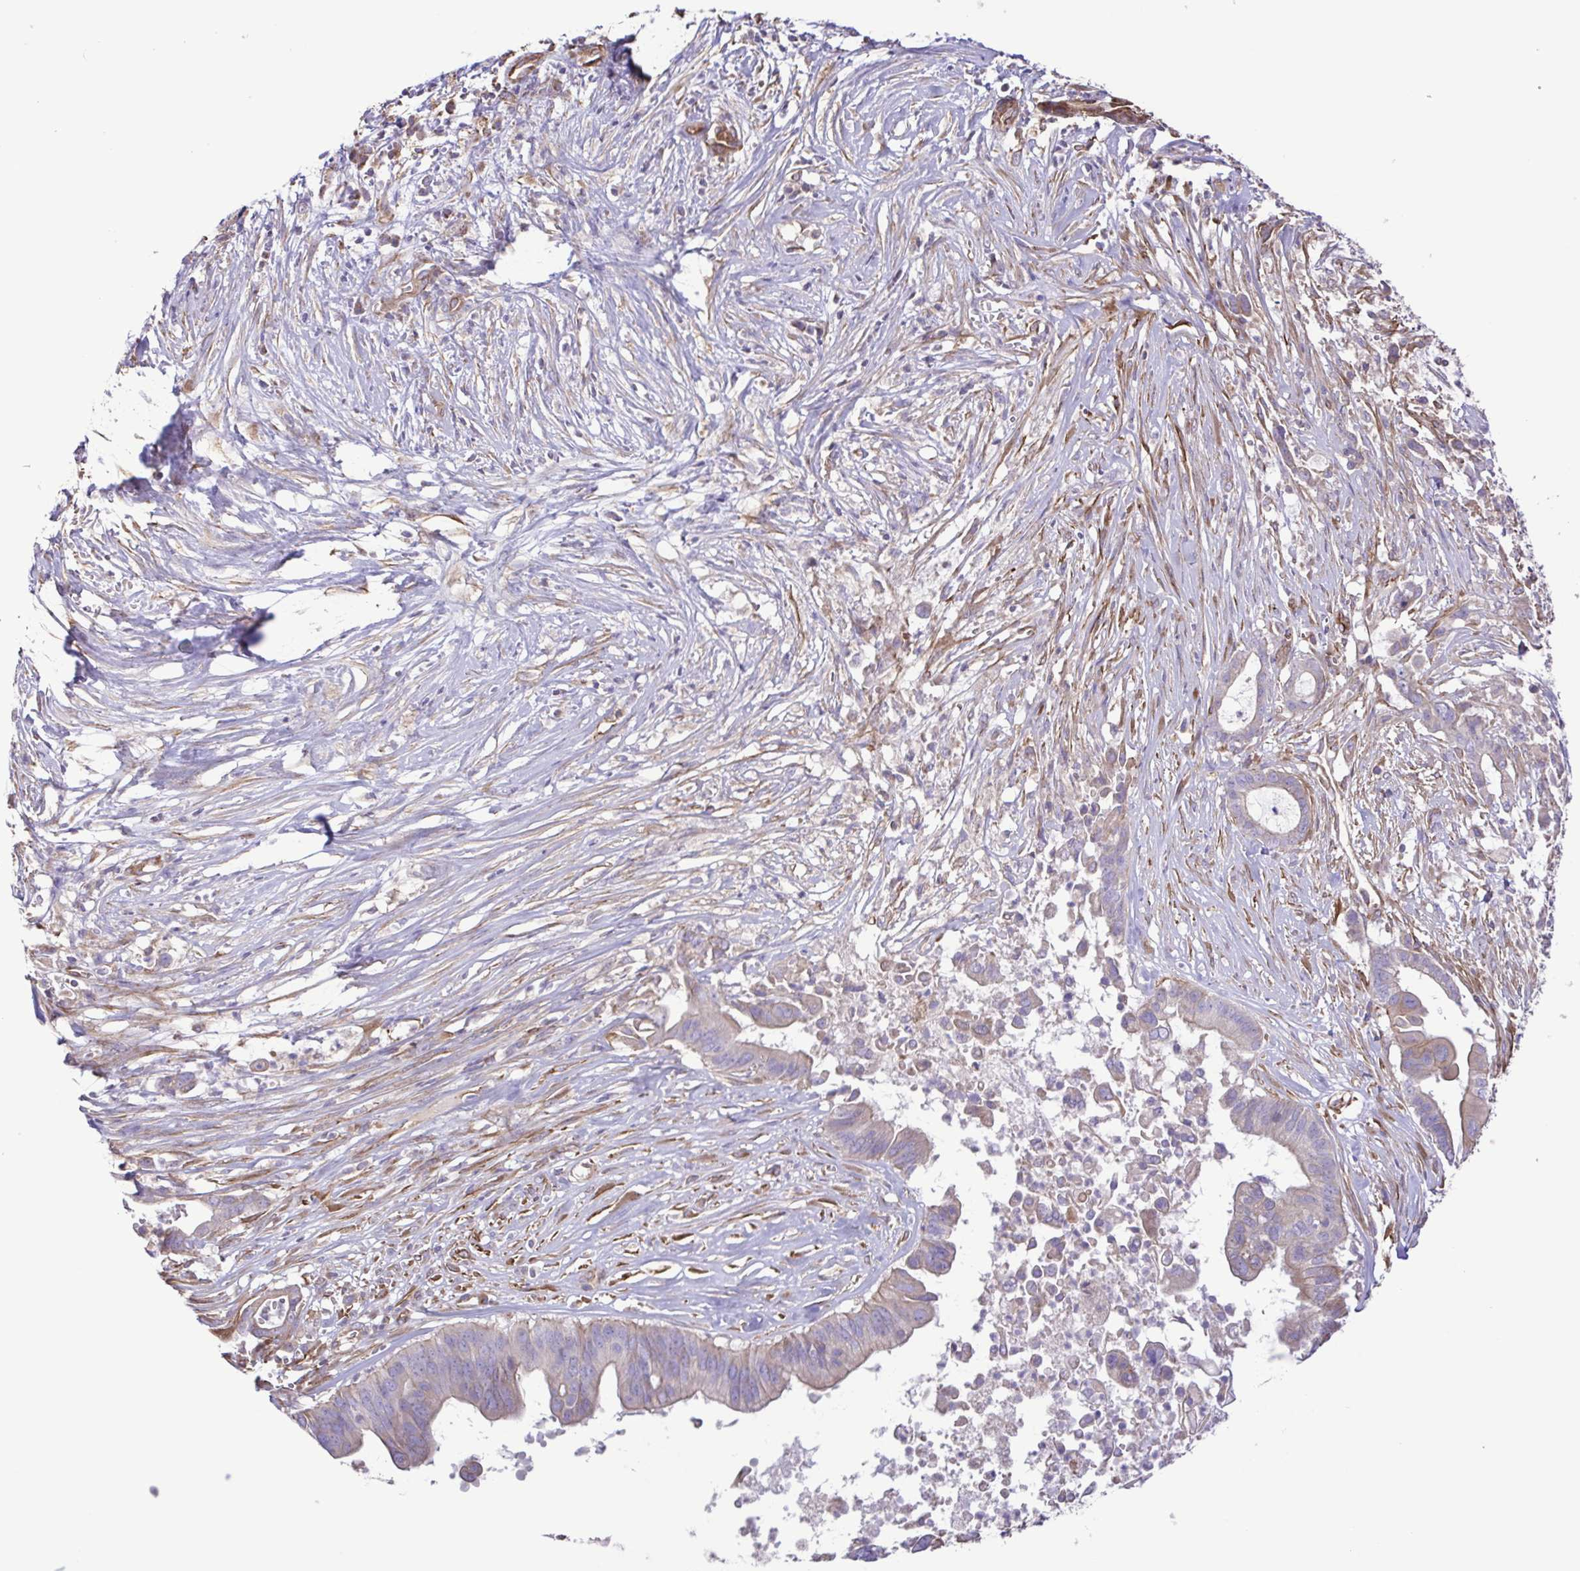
{"staining": {"intensity": "weak", "quantity": "<25%", "location": "cytoplasmic/membranous"}, "tissue": "pancreatic cancer", "cell_type": "Tumor cells", "image_type": "cancer", "snomed": [{"axis": "morphology", "description": "Adenocarcinoma, NOS"}, {"axis": "topography", "description": "Pancreas"}], "caption": "Immunohistochemistry (IHC) histopathology image of pancreatic cancer (adenocarcinoma) stained for a protein (brown), which demonstrates no expression in tumor cells. The staining is performed using DAB (3,3'-diaminobenzidine) brown chromogen with nuclei counter-stained in using hematoxylin.", "gene": "FLT1", "patient": {"sex": "male", "age": 61}}